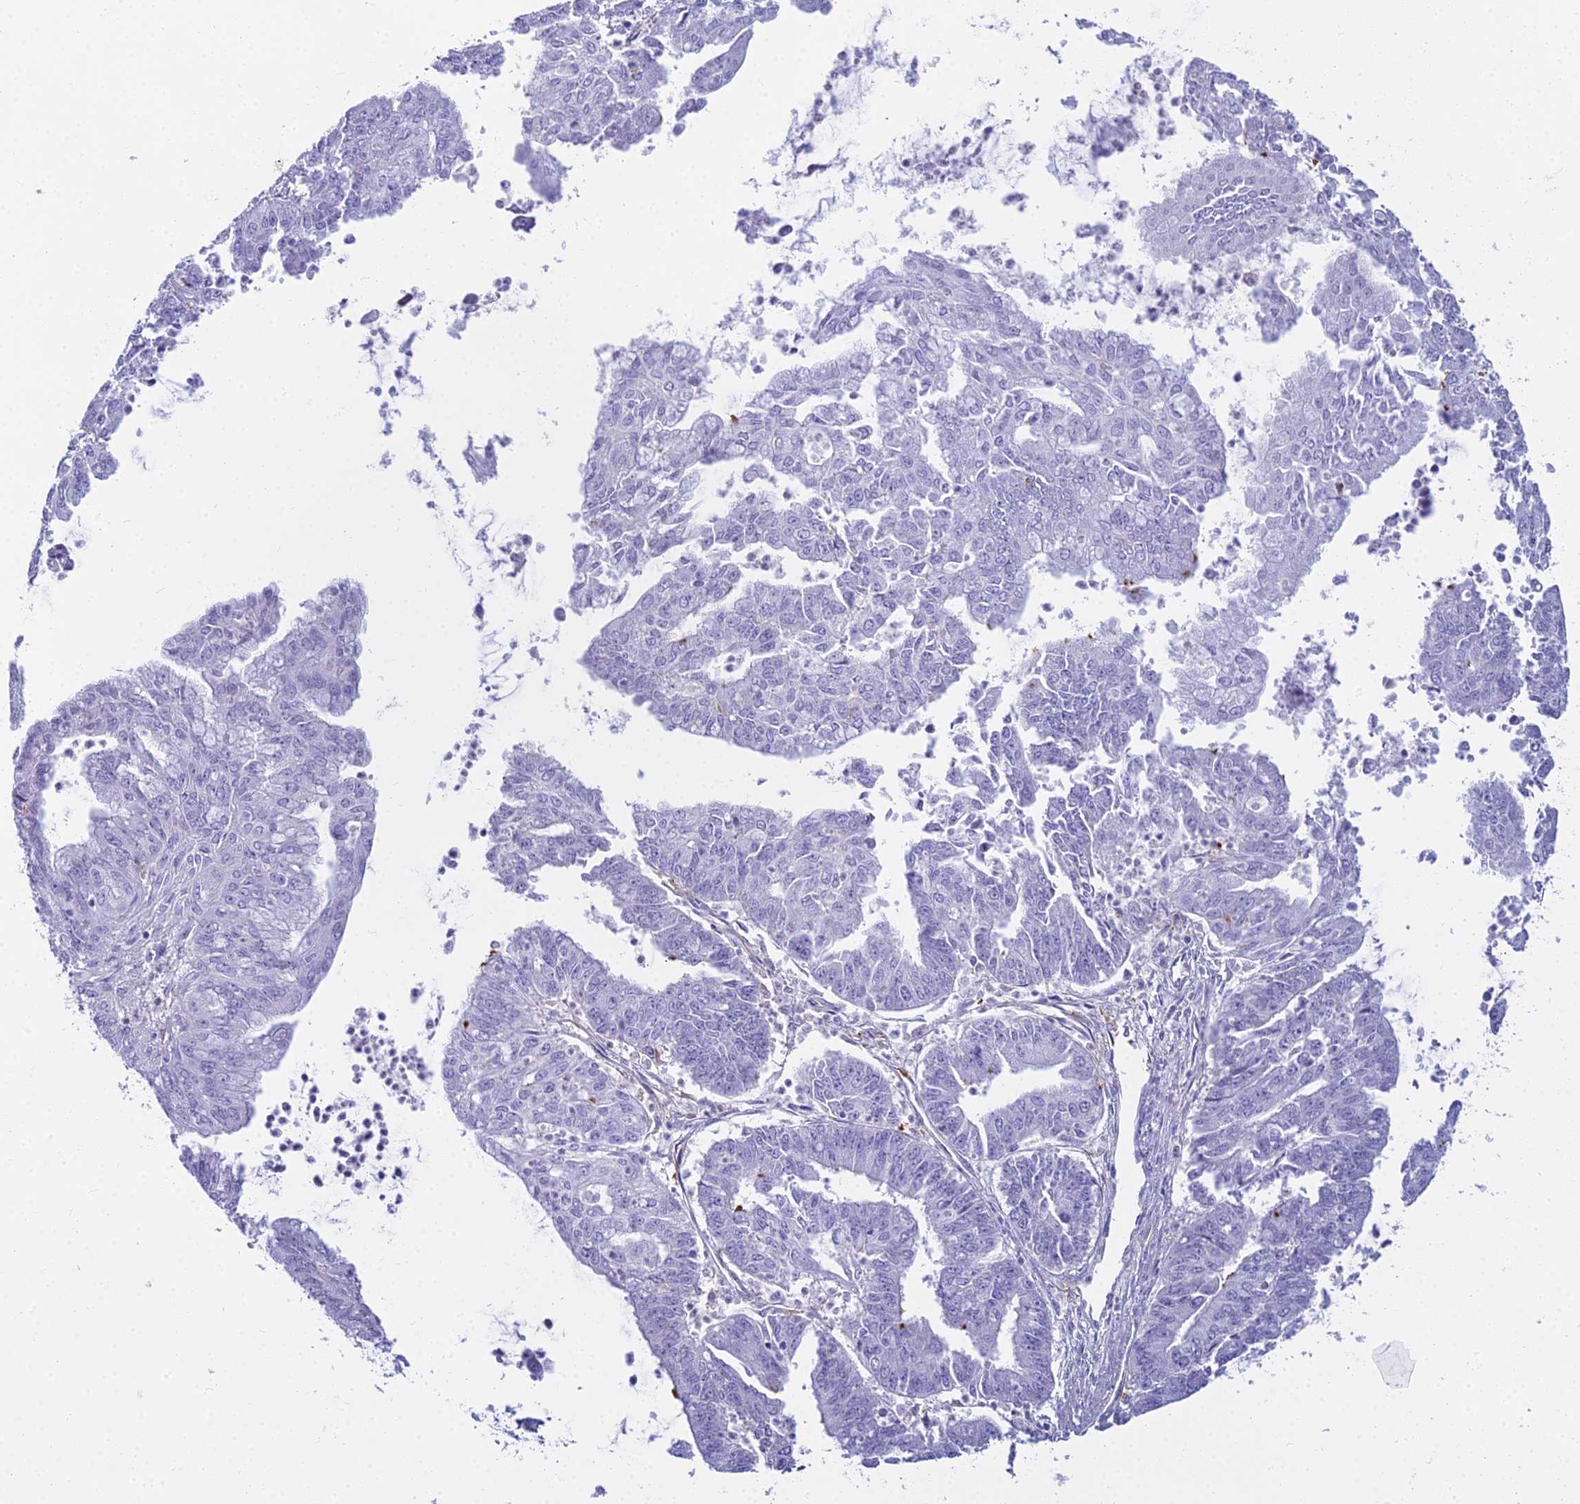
{"staining": {"intensity": "negative", "quantity": "none", "location": "none"}, "tissue": "endometrial cancer", "cell_type": "Tumor cells", "image_type": "cancer", "snomed": [{"axis": "morphology", "description": "Adenocarcinoma, NOS"}, {"axis": "topography", "description": "Endometrium"}], "caption": "The micrograph exhibits no staining of tumor cells in endometrial cancer (adenocarcinoma).", "gene": "EVI2A", "patient": {"sex": "female", "age": 73}}